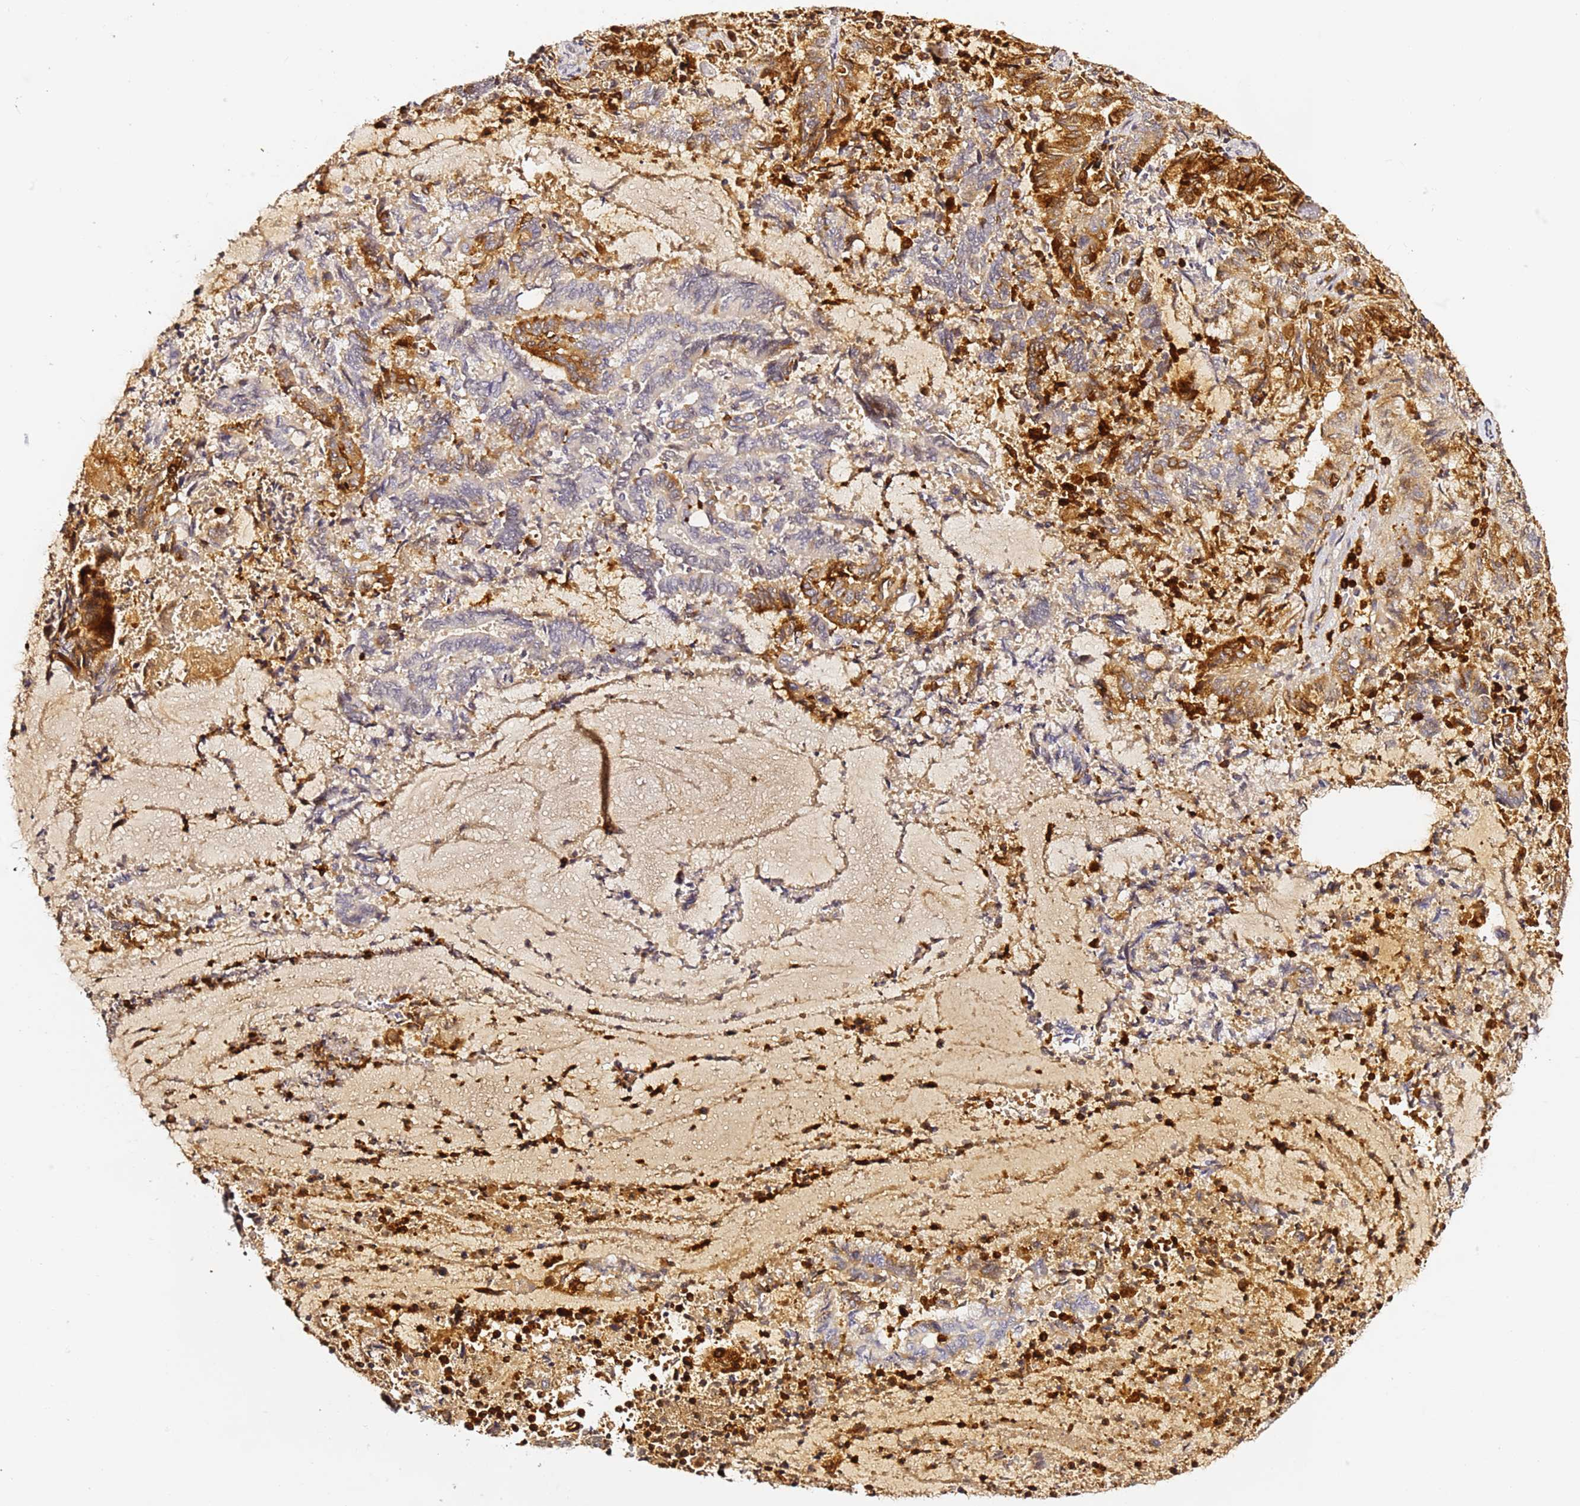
{"staining": {"intensity": "strong", "quantity": "25%-75%", "location": "cytoplasmic/membranous"}, "tissue": "endometrial cancer", "cell_type": "Tumor cells", "image_type": "cancer", "snomed": [{"axis": "morphology", "description": "Adenocarcinoma, NOS"}, {"axis": "topography", "description": "Endometrium"}], "caption": "Tumor cells show strong cytoplasmic/membranous expression in about 25%-75% of cells in endometrial adenocarcinoma.", "gene": "IL4I1", "patient": {"sex": "female", "age": 80}}